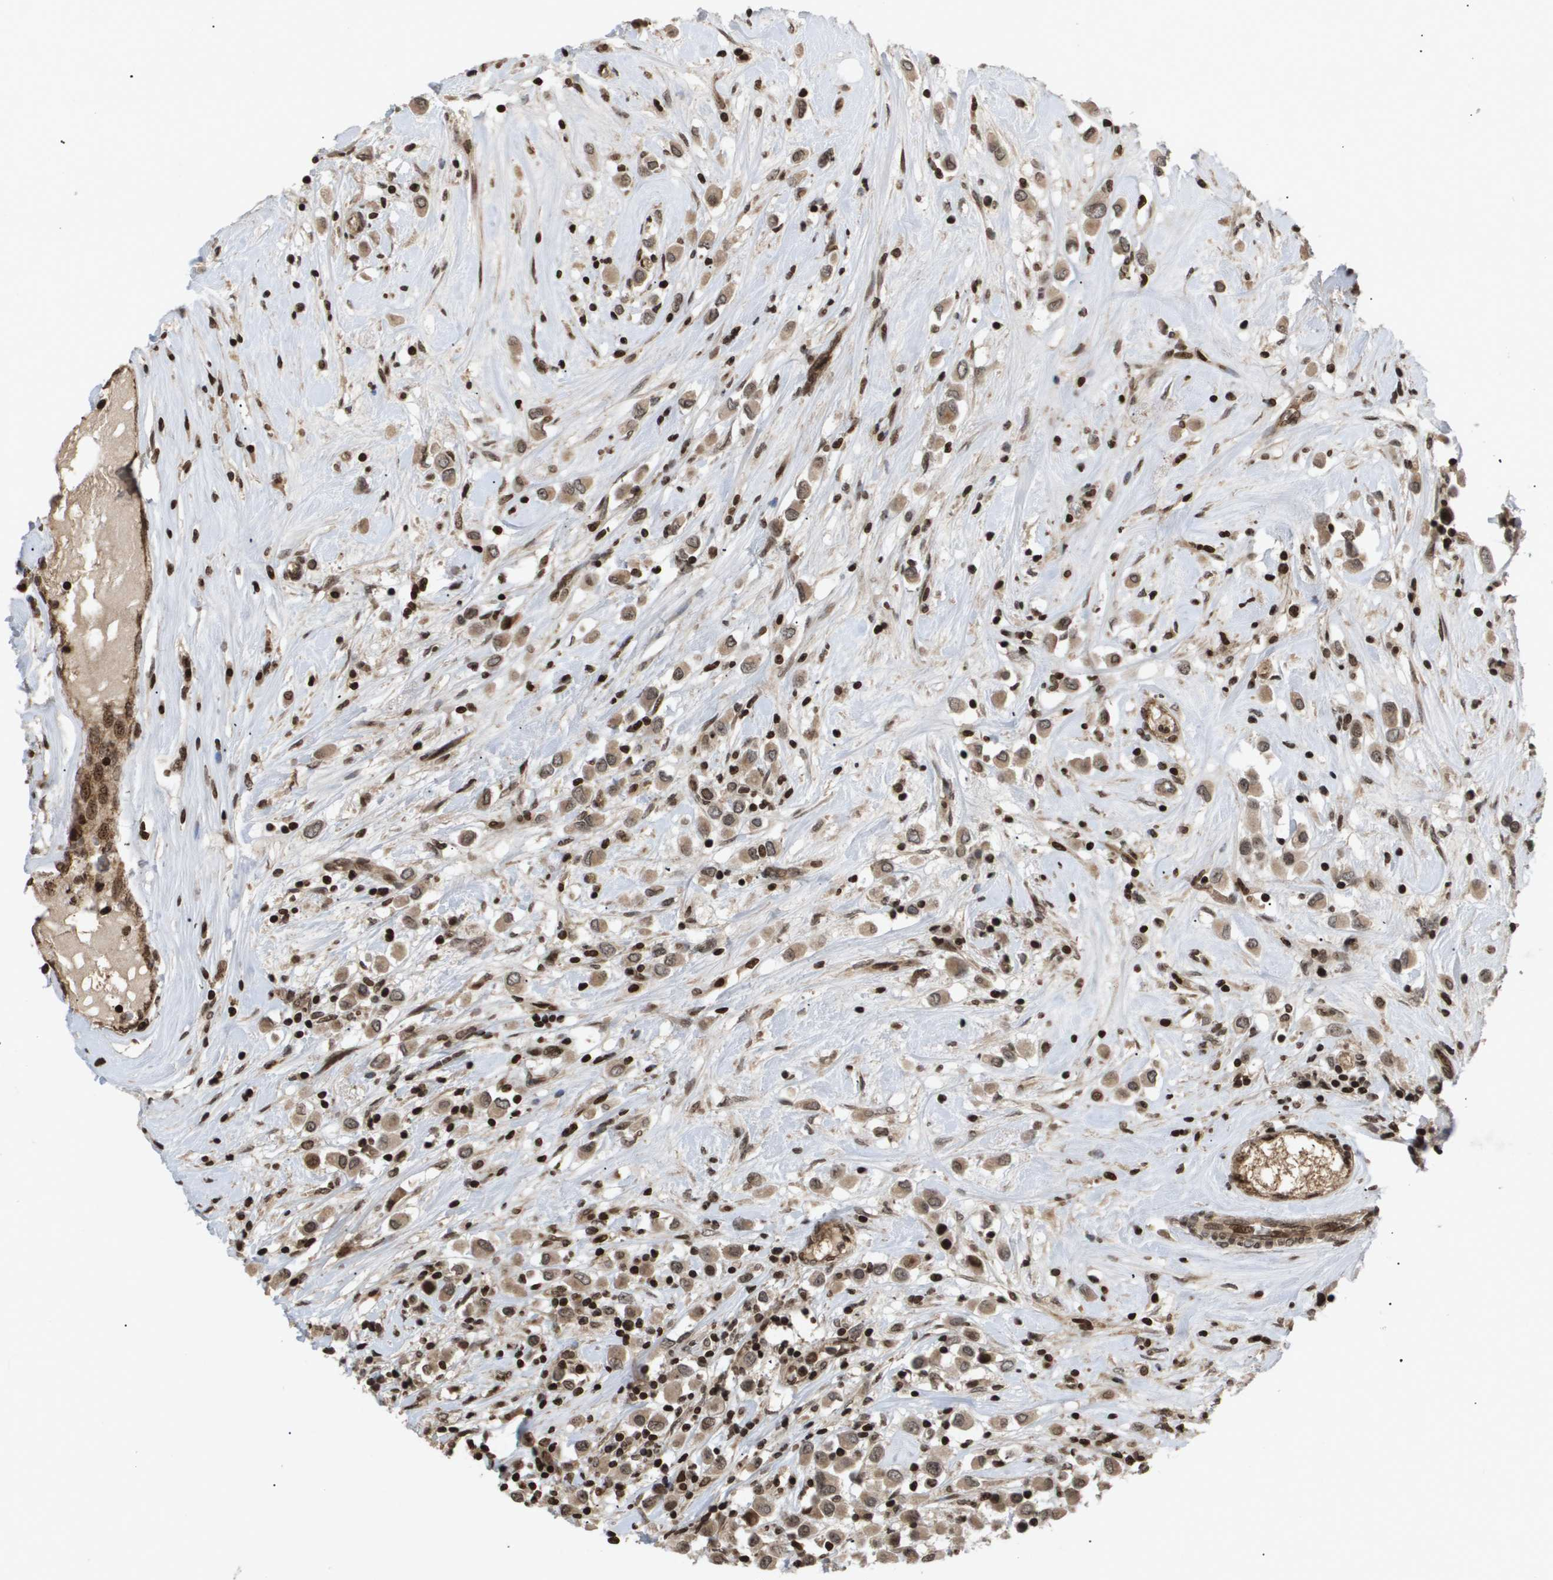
{"staining": {"intensity": "moderate", "quantity": ">75%", "location": "cytoplasmic/membranous,nuclear"}, "tissue": "breast cancer", "cell_type": "Tumor cells", "image_type": "cancer", "snomed": [{"axis": "morphology", "description": "Duct carcinoma"}, {"axis": "topography", "description": "Breast"}], "caption": "Human breast intraductal carcinoma stained for a protein (brown) reveals moderate cytoplasmic/membranous and nuclear positive staining in about >75% of tumor cells.", "gene": "HSPA6", "patient": {"sex": "female", "age": 61}}